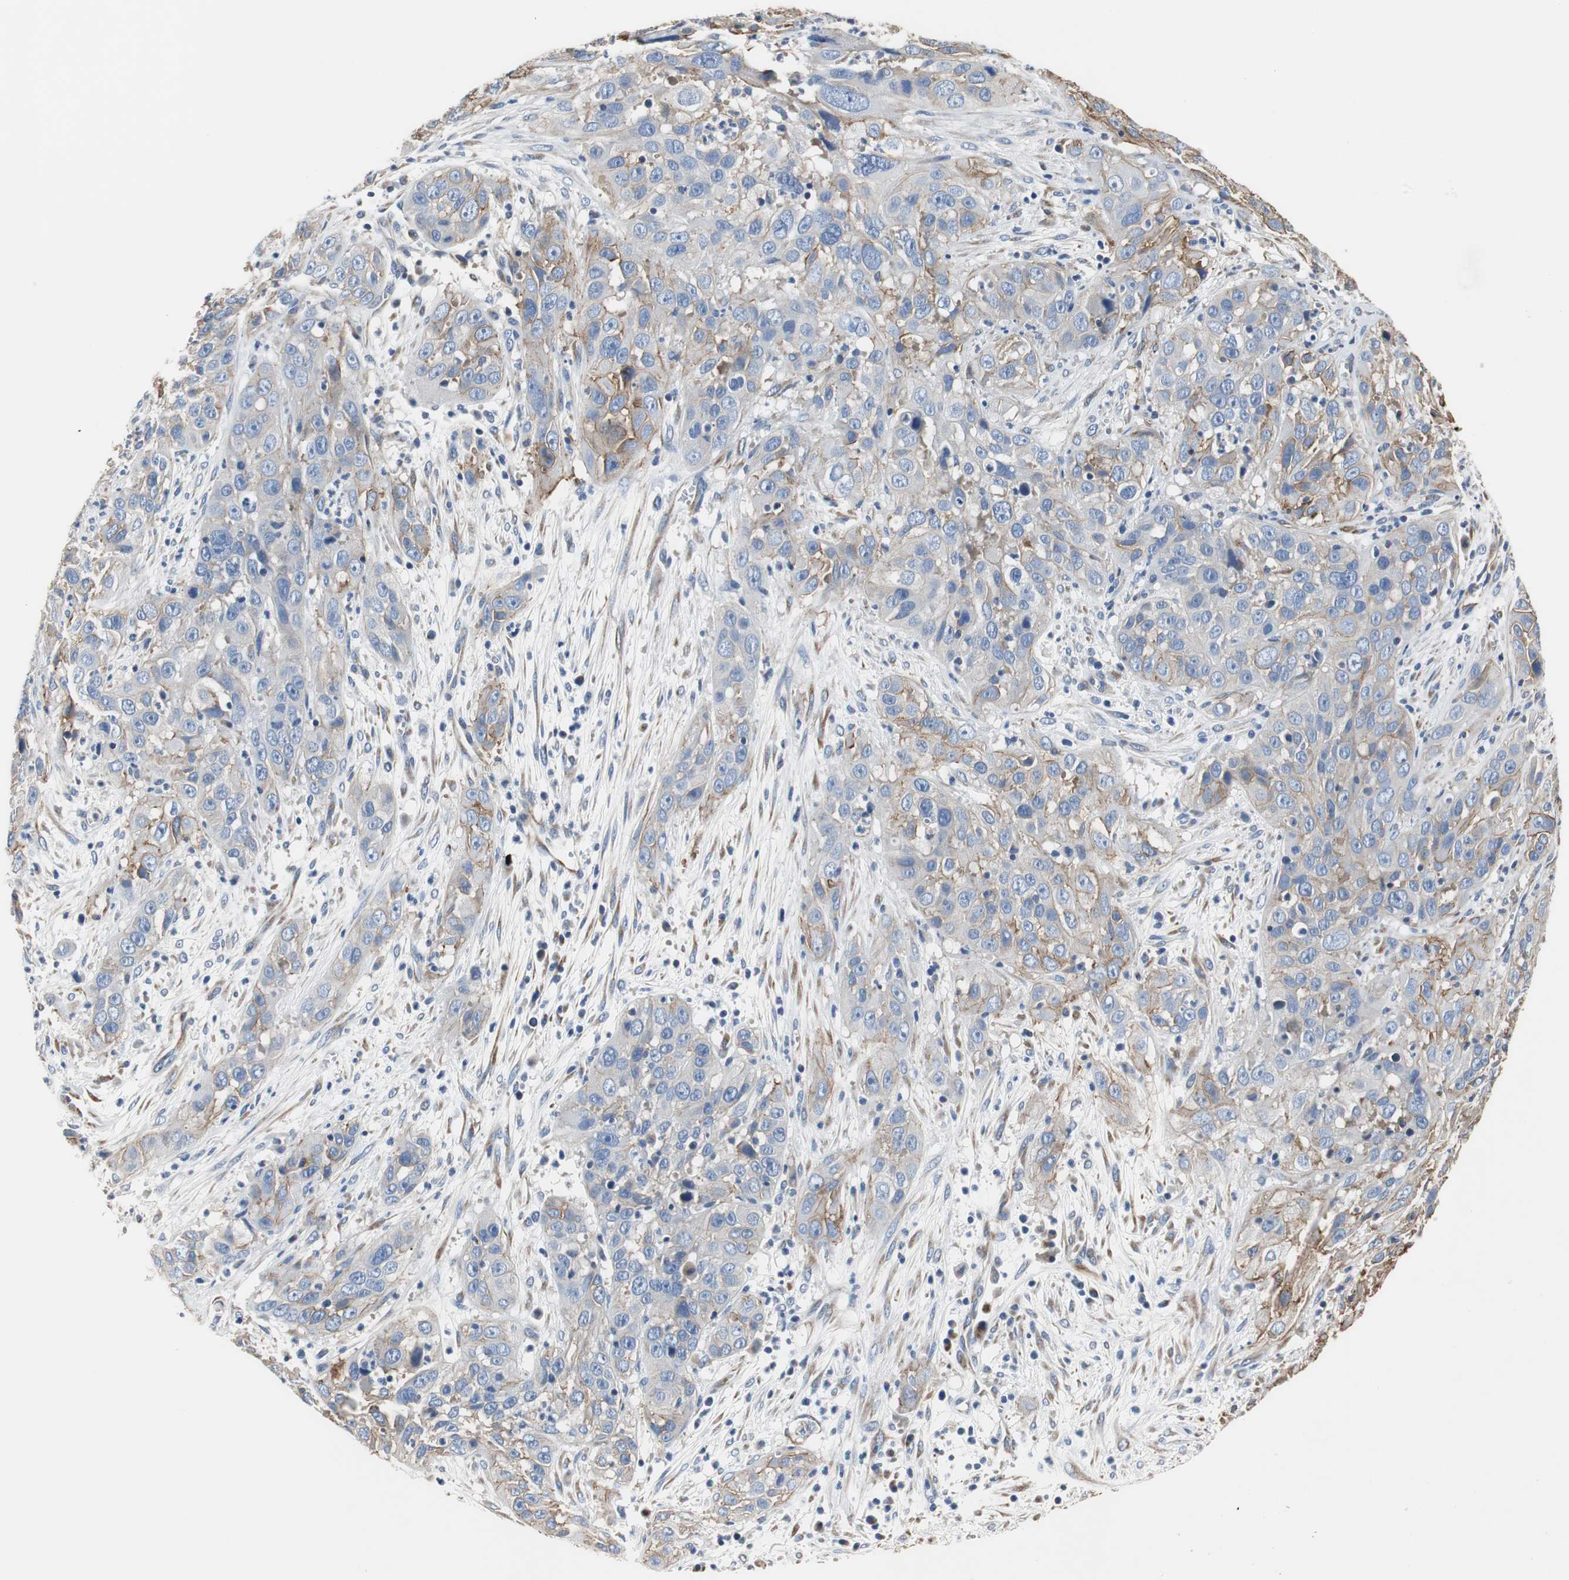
{"staining": {"intensity": "moderate", "quantity": "25%-75%", "location": "cytoplasmic/membranous"}, "tissue": "cervical cancer", "cell_type": "Tumor cells", "image_type": "cancer", "snomed": [{"axis": "morphology", "description": "Squamous cell carcinoma, NOS"}, {"axis": "topography", "description": "Cervix"}], "caption": "Moderate cytoplasmic/membranous expression for a protein is identified in approximately 25%-75% of tumor cells of squamous cell carcinoma (cervical) using immunohistochemistry.", "gene": "PCK1", "patient": {"sex": "female", "age": 32}}